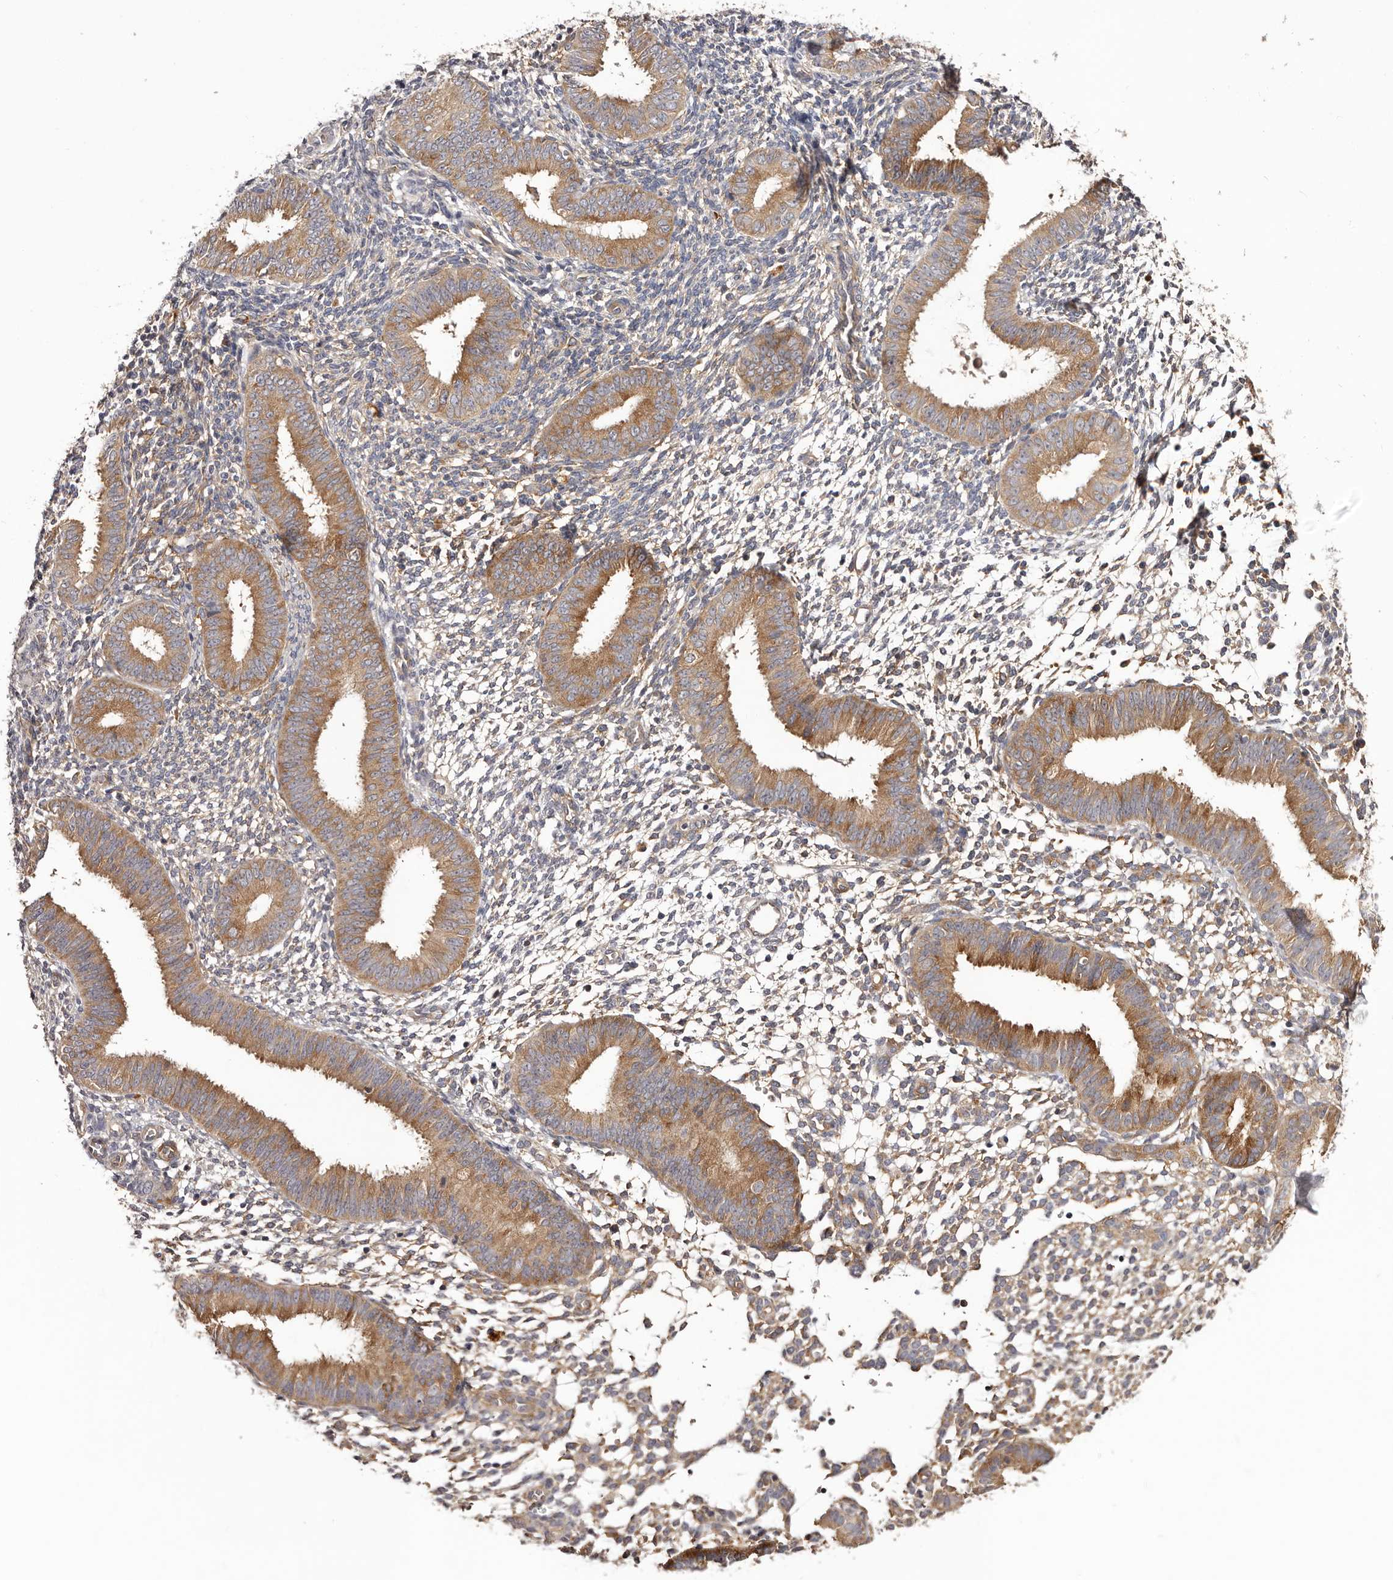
{"staining": {"intensity": "weak", "quantity": ">75%", "location": "cytoplasmic/membranous"}, "tissue": "endometrium", "cell_type": "Cells in endometrial stroma", "image_type": "normal", "snomed": [{"axis": "morphology", "description": "Normal tissue, NOS"}, {"axis": "topography", "description": "Uterus"}, {"axis": "topography", "description": "Endometrium"}], "caption": "Immunohistochemistry (IHC) staining of unremarkable endometrium, which exhibits low levels of weak cytoplasmic/membranous positivity in approximately >75% of cells in endometrial stroma indicating weak cytoplasmic/membranous protein staining. The staining was performed using DAB (brown) for protein detection and nuclei were counterstained in hematoxylin (blue).", "gene": "LTV1", "patient": {"sex": "female", "age": 48}}